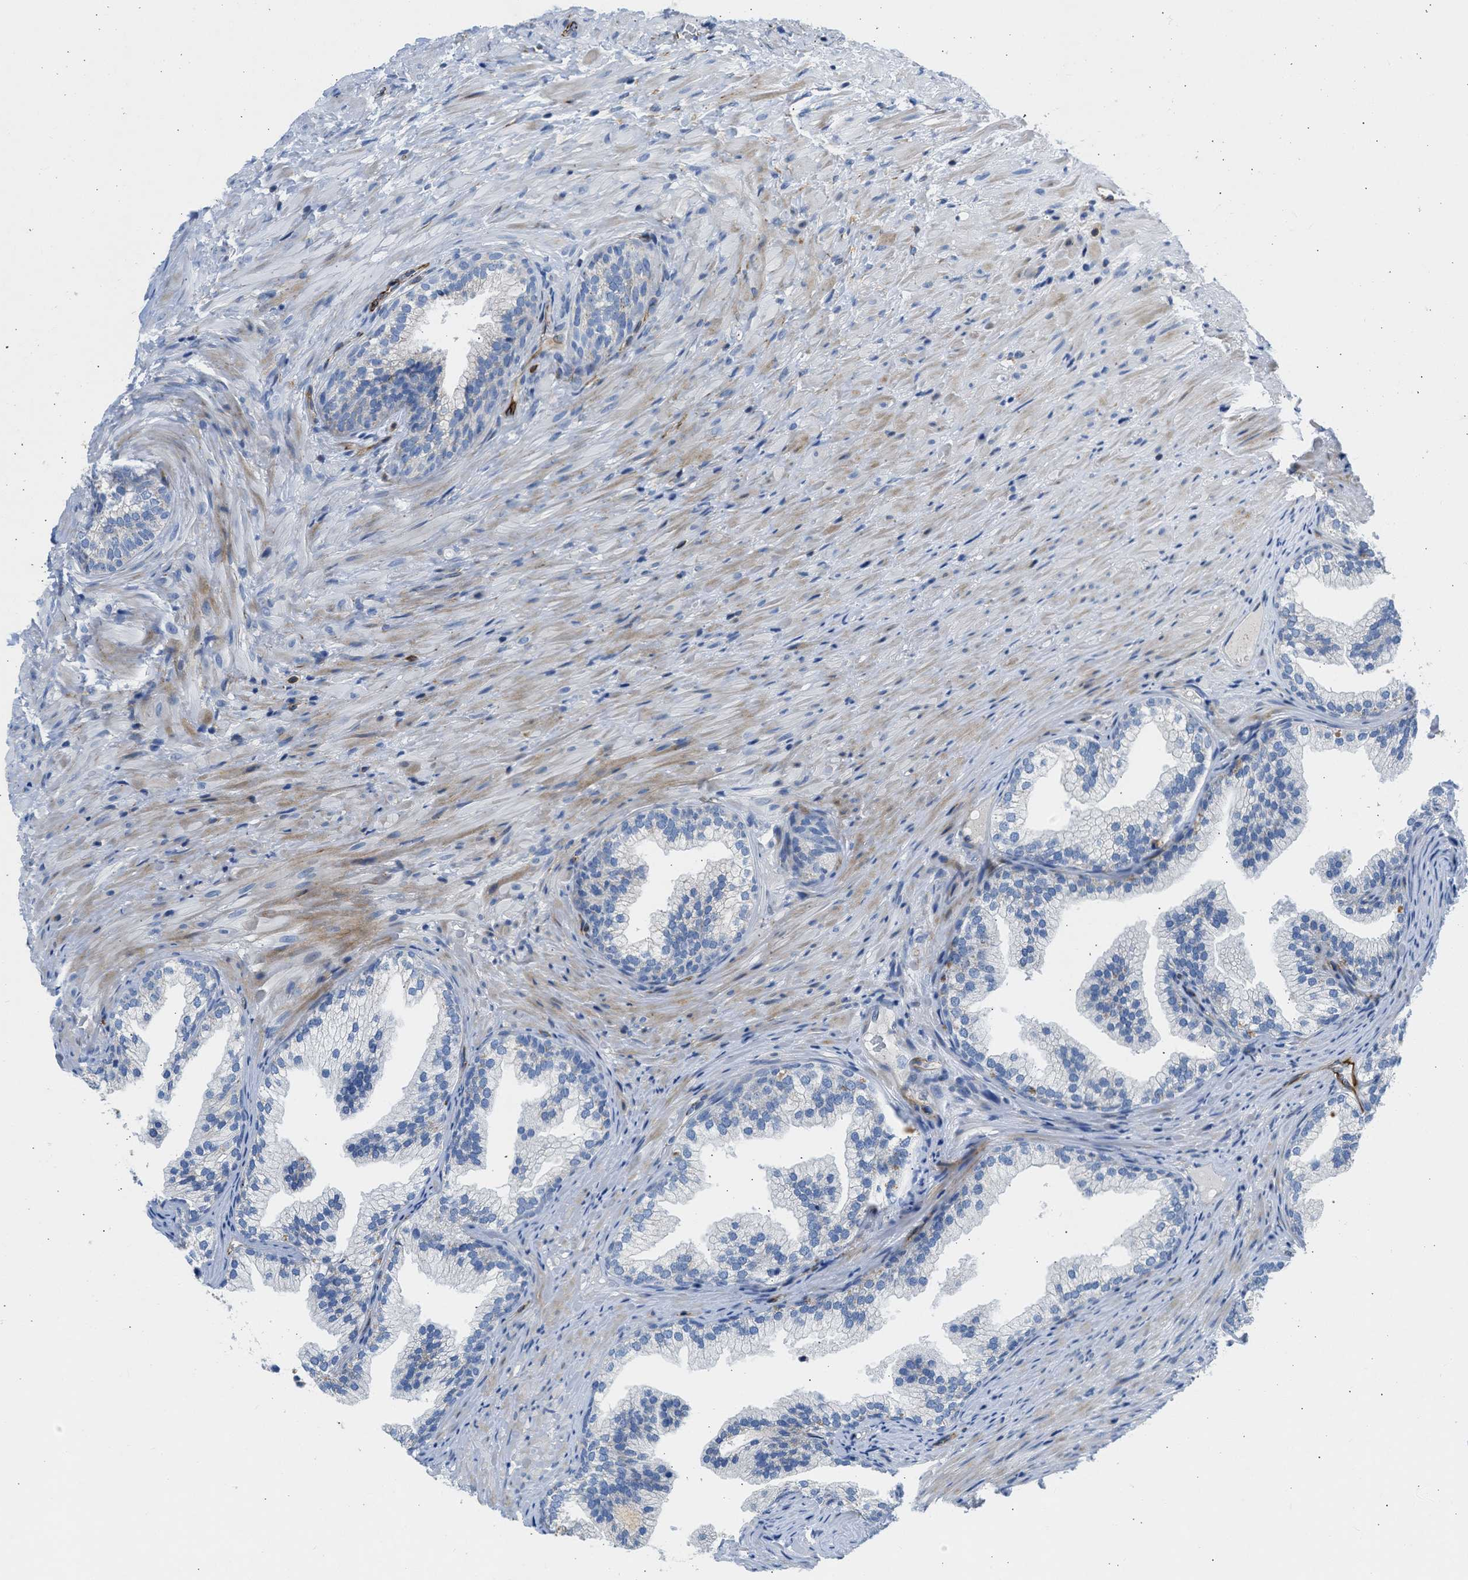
{"staining": {"intensity": "negative", "quantity": "none", "location": "none"}, "tissue": "prostate", "cell_type": "Glandular cells", "image_type": "normal", "snomed": [{"axis": "morphology", "description": "Normal tissue, NOS"}, {"axis": "topography", "description": "Prostate"}], "caption": "Immunohistochemical staining of normal human prostate exhibits no significant staining in glandular cells. (DAB (3,3'-diaminobenzidine) immunohistochemistry (IHC) visualized using brightfield microscopy, high magnification).", "gene": "ULK4", "patient": {"sex": "male", "age": 76}}